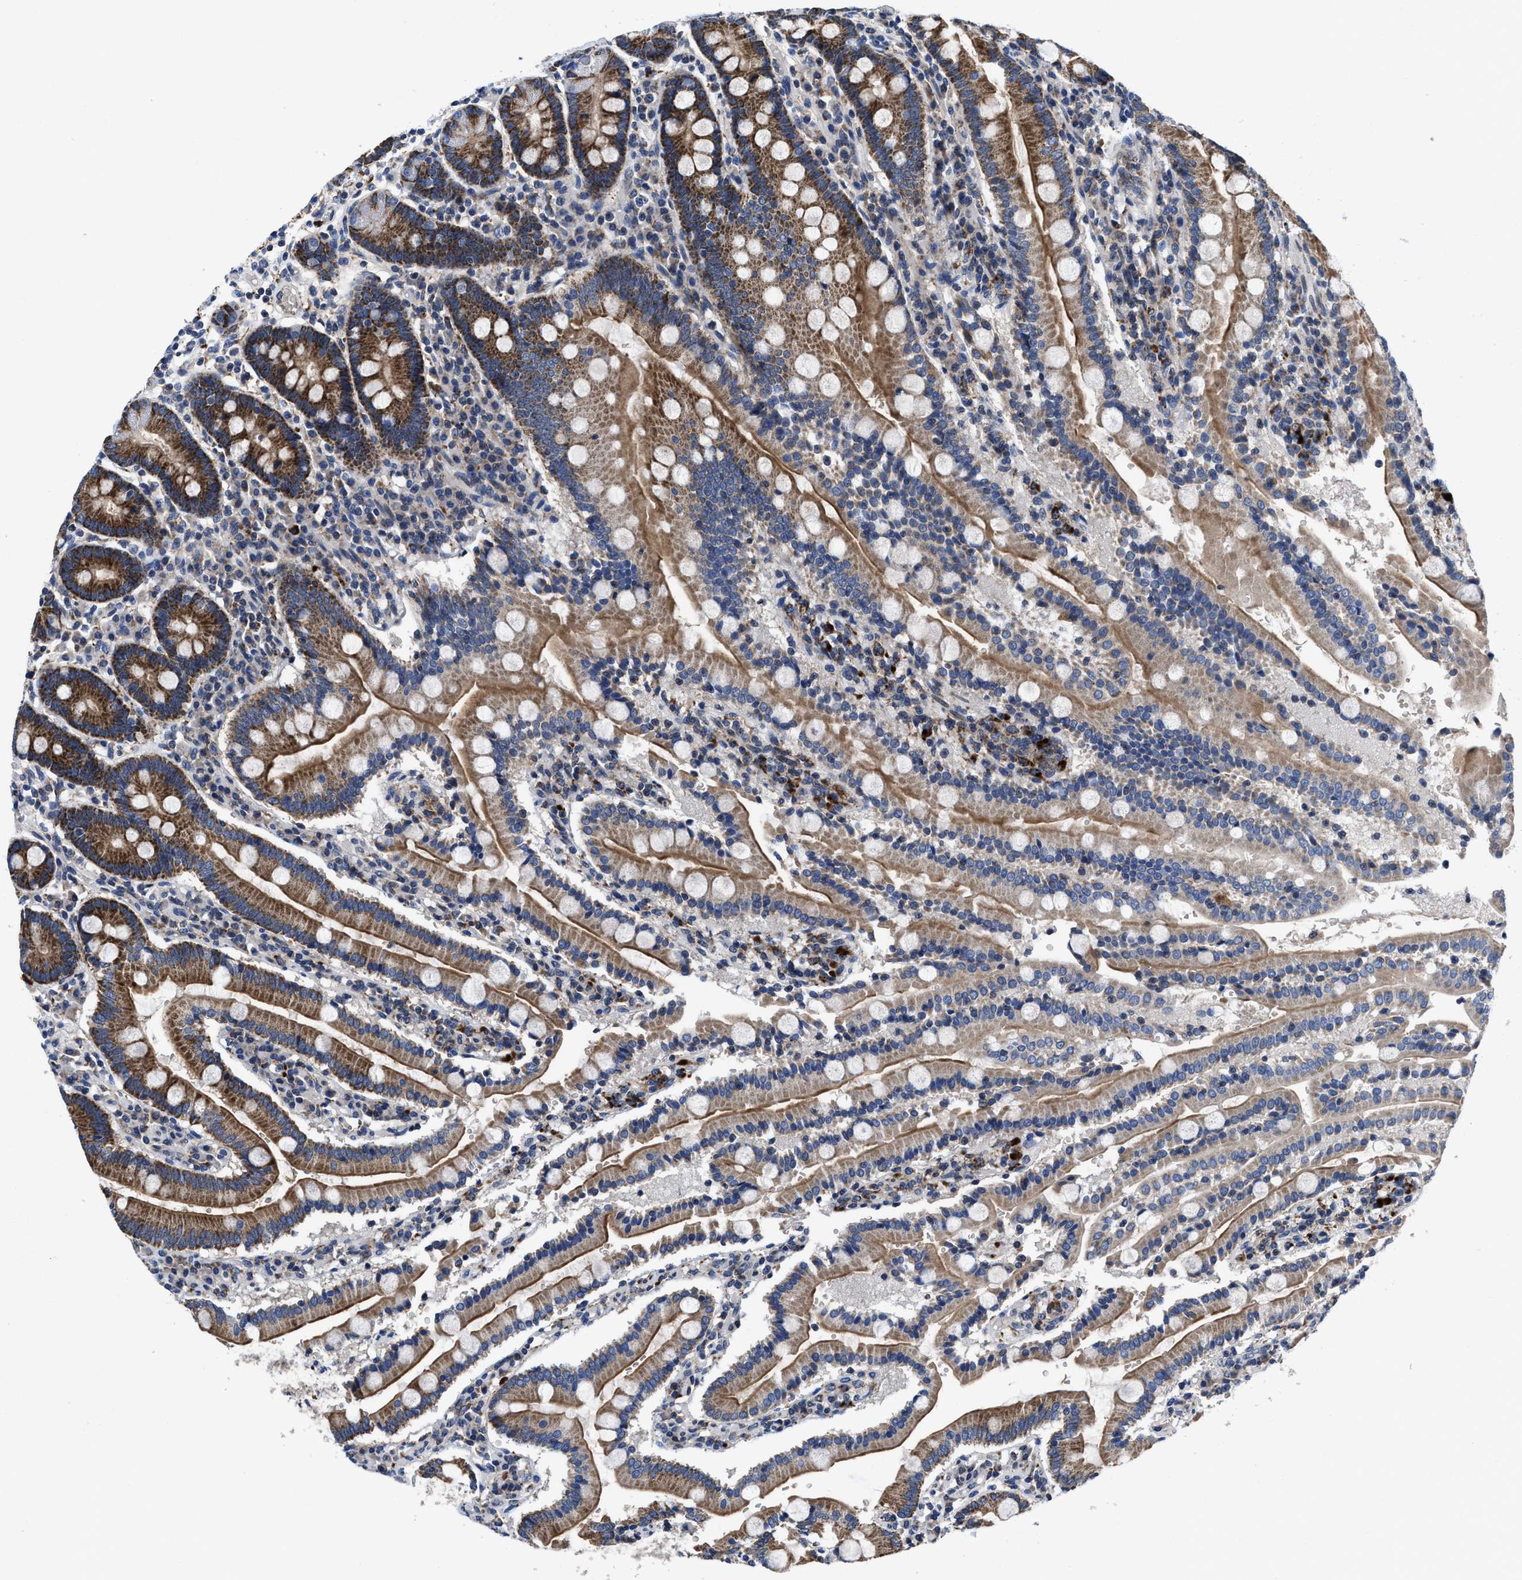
{"staining": {"intensity": "moderate", "quantity": ">75%", "location": "cytoplasmic/membranous"}, "tissue": "duodenum", "cell_type": "Glandular cells", "image_type": "normal", "snomed": [{"axis": "morphology", "description": "Normal tissue, NOS"}, {"axis": "topography", "description": "Small intestine, NOS"}], "caption": "IHC staining of unremarkable duodenum, which displays medium levels of moderate cytoplasmic/membranous positivity in approximately >75% of glandular cells indicating moderate cytoplasmic/membranous protein expression. The staining was performed using DAB (3,3'-diaminobenzidine) (brown) for protein detection and nuclei were counterstained in hematoxylin (blue).", "gene": "CACNA1D", "patient": {"sex": "female", "age": 71}}